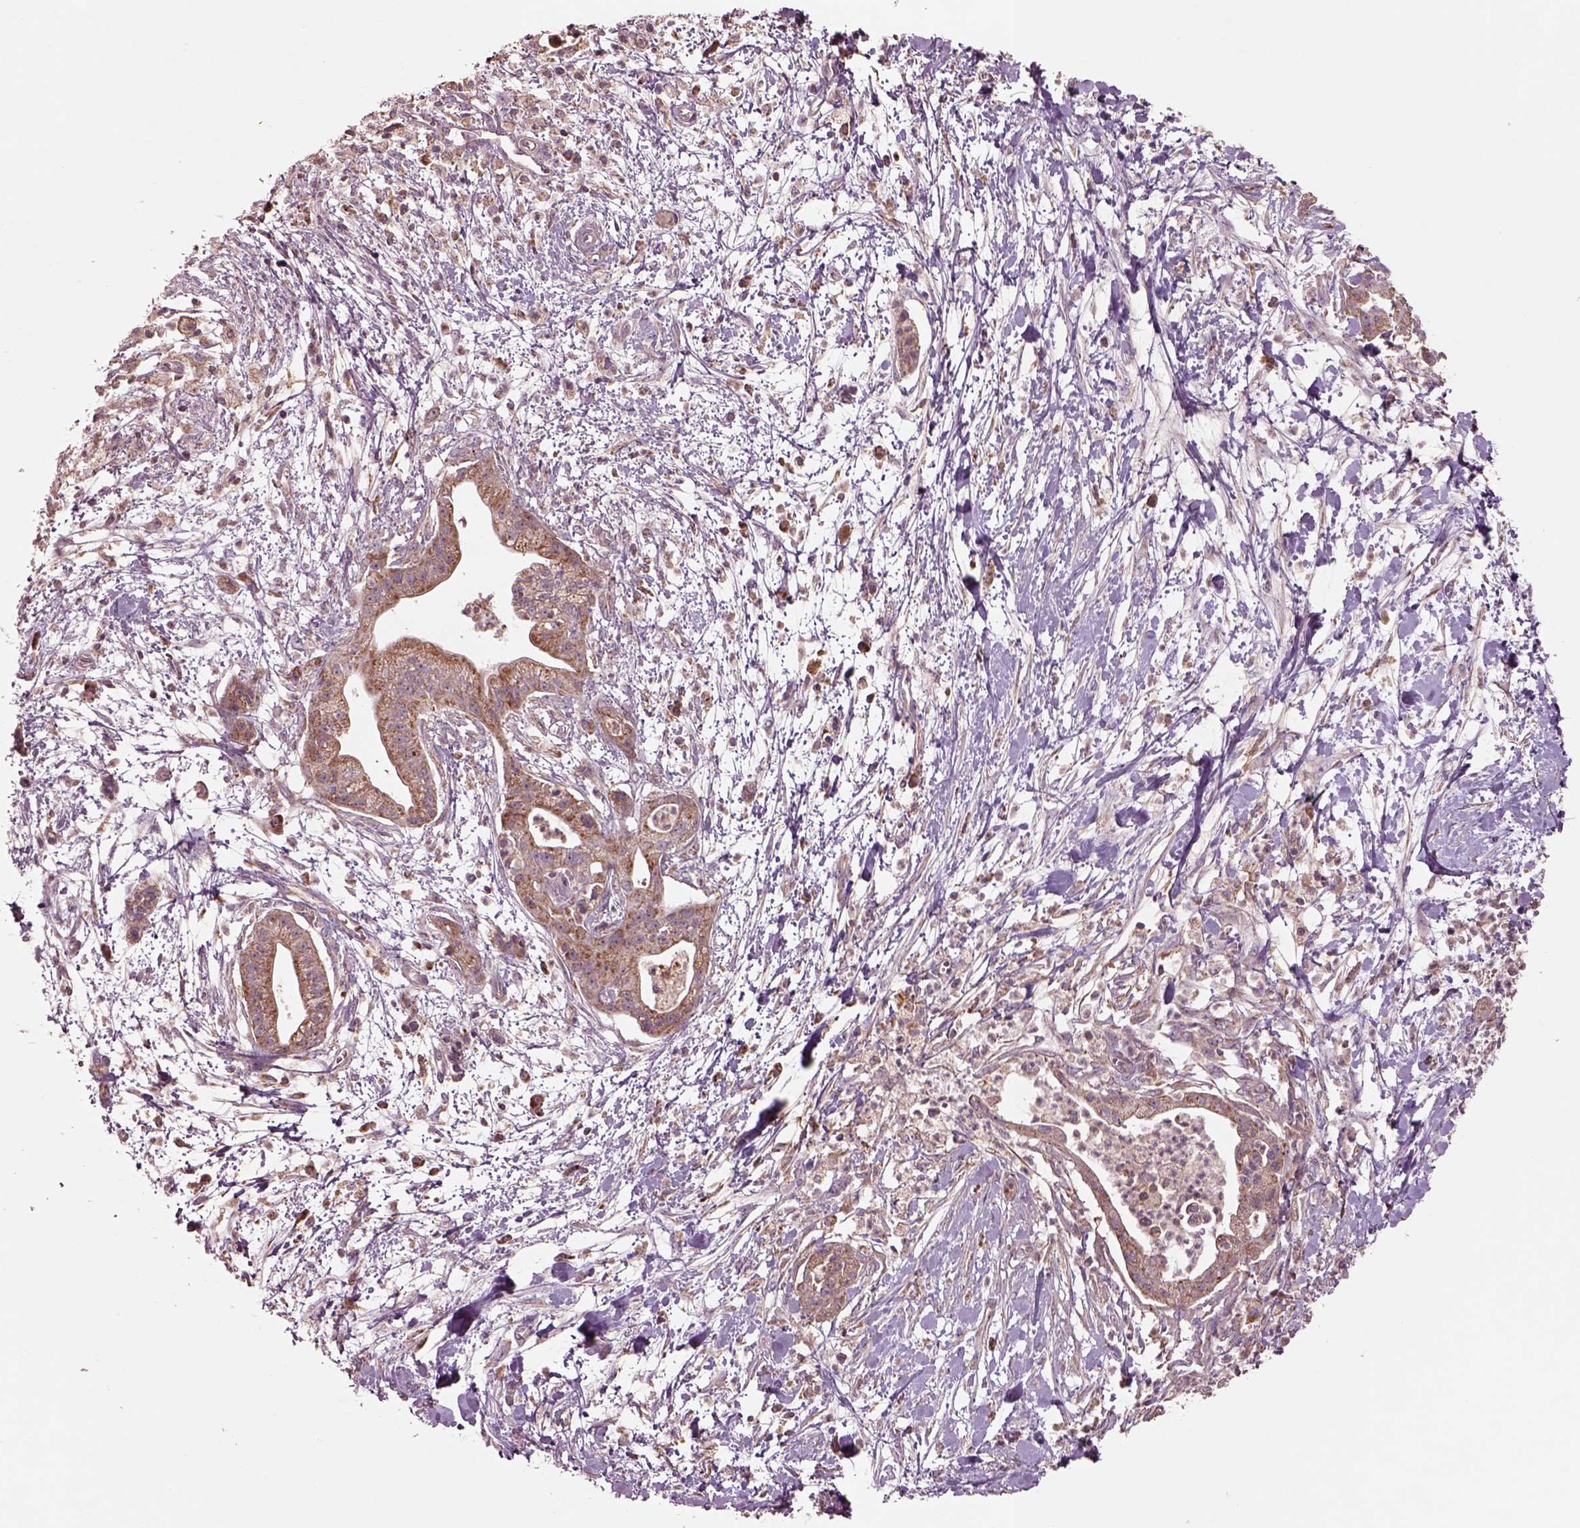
{"staining": {"intensity": "moderate", "quantity": ">75%", "location": "cytoplasmic/membranous"}, "tissue": "pancreatic cancer", "cell_type": "Tumor cells", "image_type": "cancer", "snomed": [{"axis": "morphology", "description": "Normal tissue, NOS"}, {"axis": "morphology", "description": "Adenocarcinoma, NOS"}, {"axis": "topography", "description": "Lymph node"}, {"axis": "topography", "description": "Pancreas"}], "caption": "High-power microscopy captured an IHC histopathology image of adenocarcinoma (pancreatic), revealing moderate cytoplasmic/membranous positivity in about >75% of tumor cells.", "gene": "SLC25A5", "patient": {"sex": "female", "age": 58}}